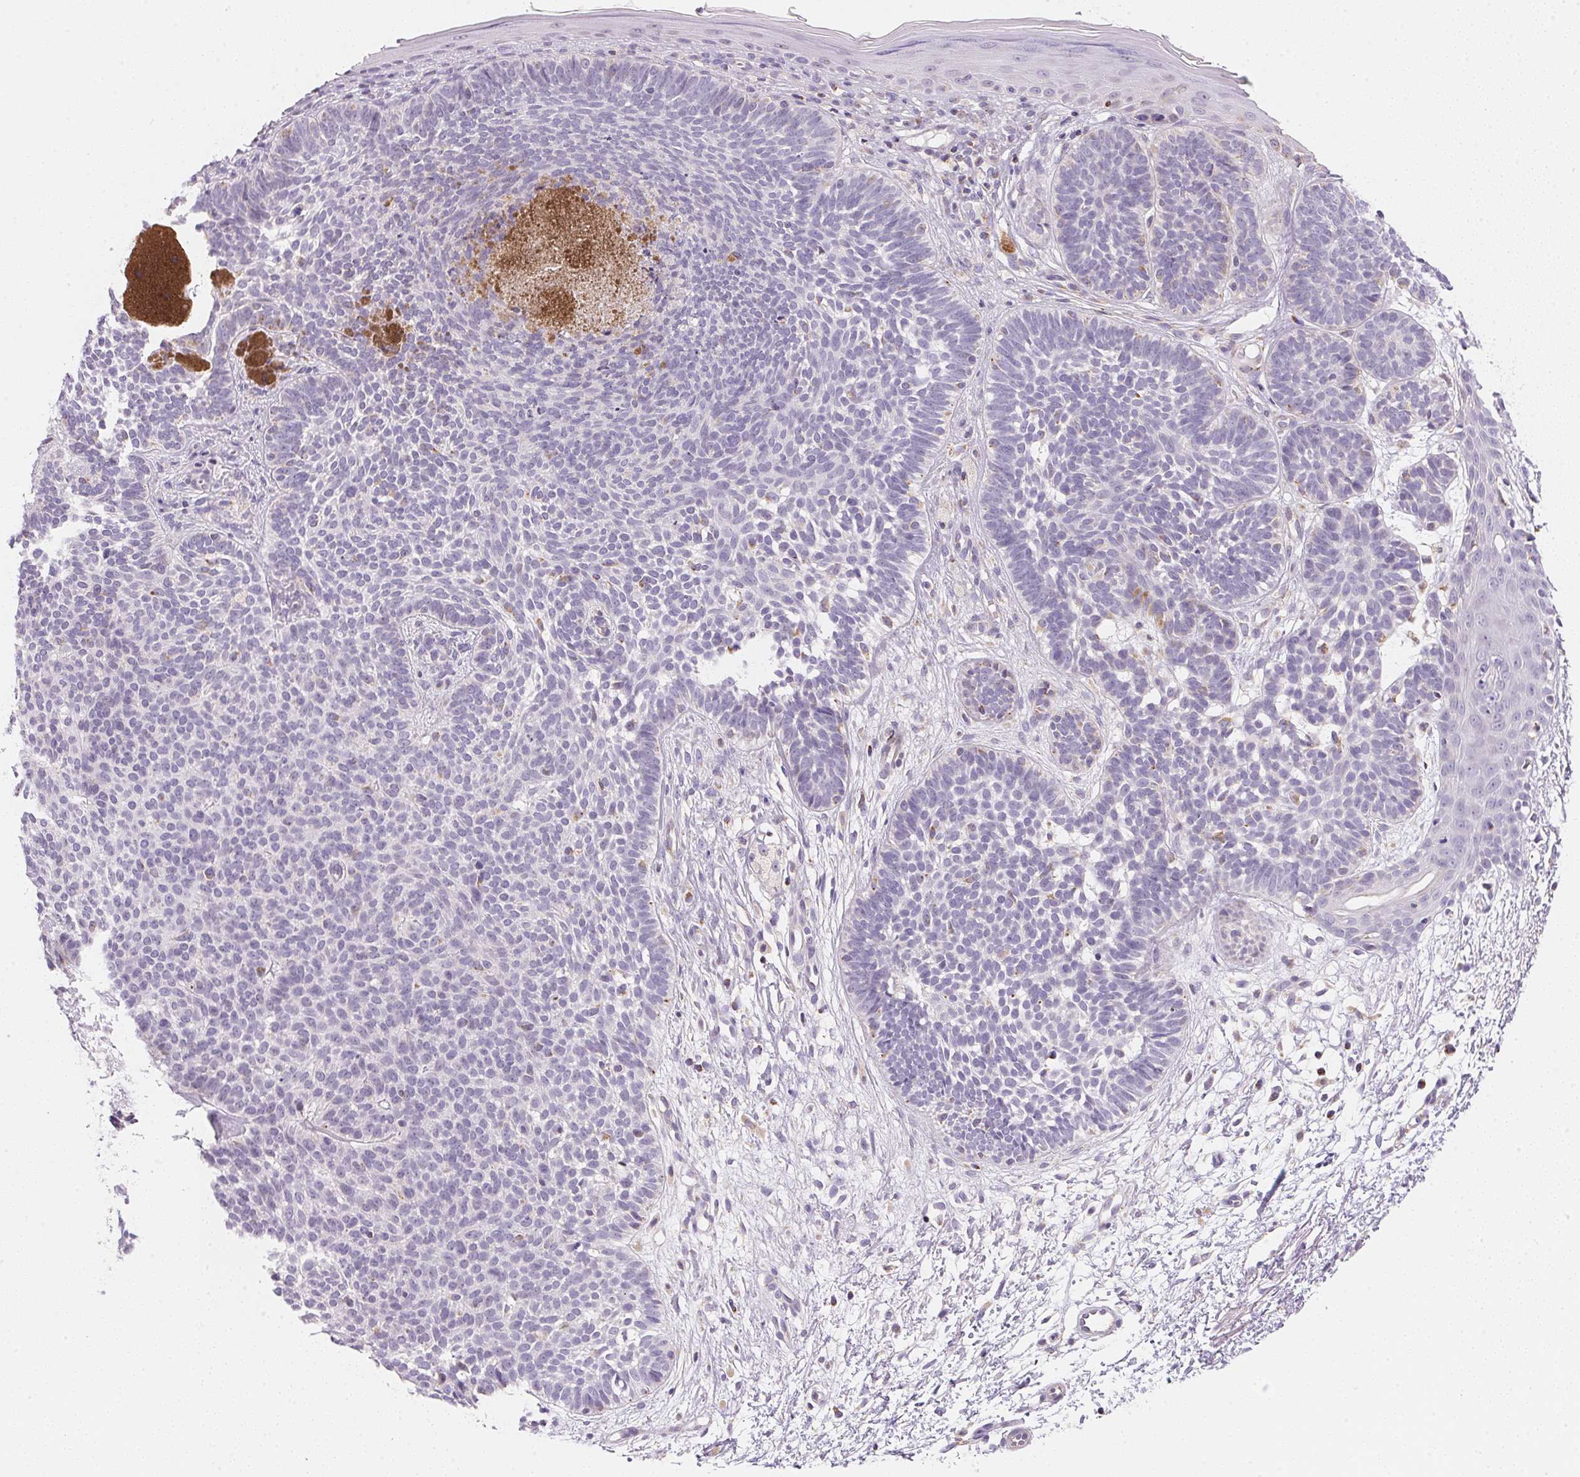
{"staining": {"intensity": "negative", "quantity": "none", "location": "none"}, "tissue": "skin cancer", "cell_type": "Tumor cells", "image_type": "cancer", "snomed": [{"axis": "morphology", "description": "Basal cell carcinoma"}, {"axis": "topography", "description": "Skin"}], "caption": "Immunohistochemistry (IHC) of skin basal cell carcinoma exhibits no staining in tumor cells. The staining is performed using DAB (3,3'-diaminobenzidine) brown chromogen with nuclei counter-stained in using hematoxylin.", "gene": "GIPC2", "patient": {"sex": "female", "age": 85}}